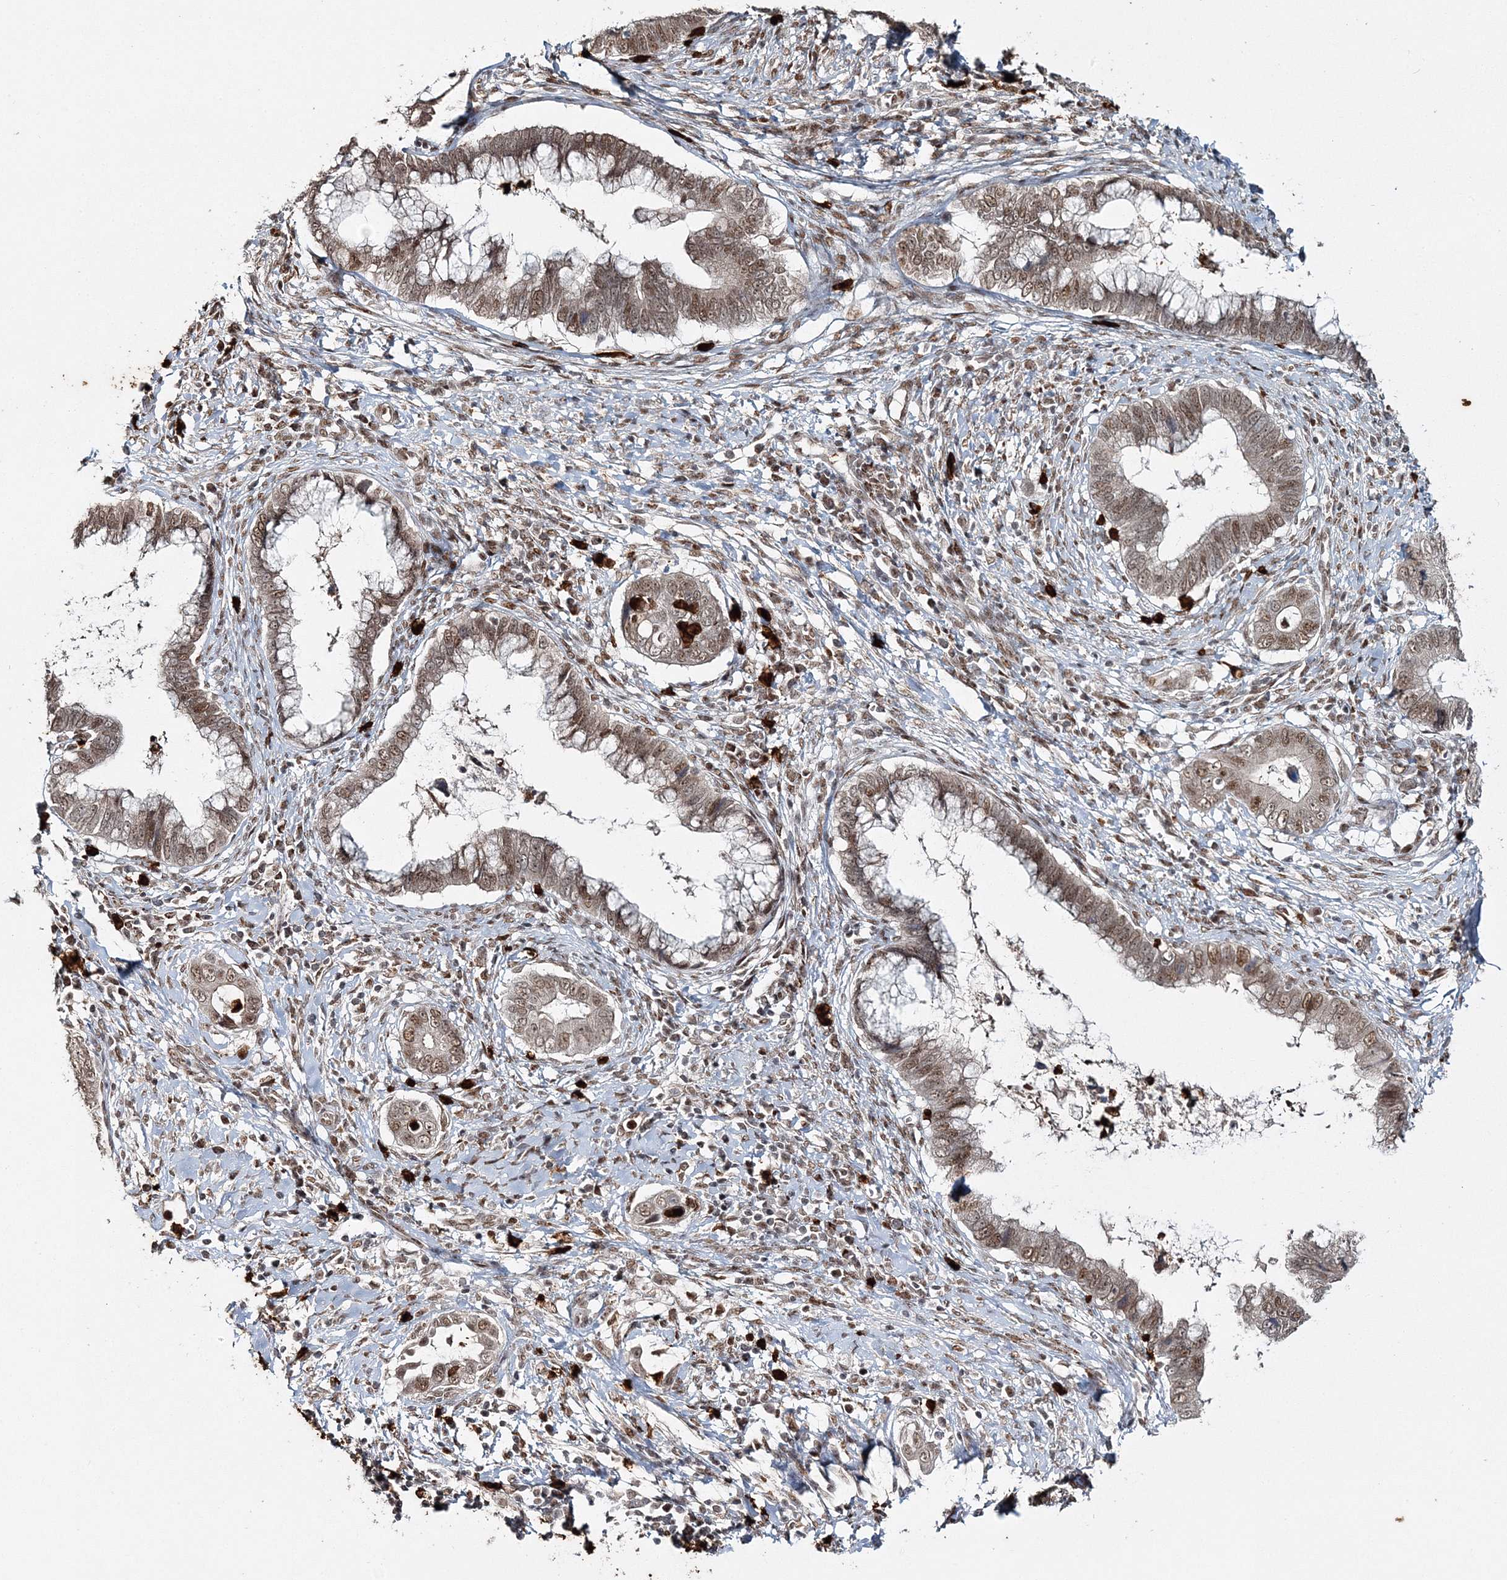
{"staining": {"intensity": "moderate", "quantity": ">75%", "location": "nuclear"}, "tissue": "cervical cancer", "cell_type": "Tumor cells", "image_type": "cancer", "snomed": [{"axis": "morphology", "description": "Adenocarcinoma, NOS"}, {"axis": "topography", "description": "Cervix"}], "caption": "An immunohistochemistry (IHC) image of neoplastic tissue is shown. Protein staining in brown labels moderate nuclear positivity in cervical cancer within tumor cells.", "gene": "QRICH1", "patient": {"sex": "female", "age": 44}}